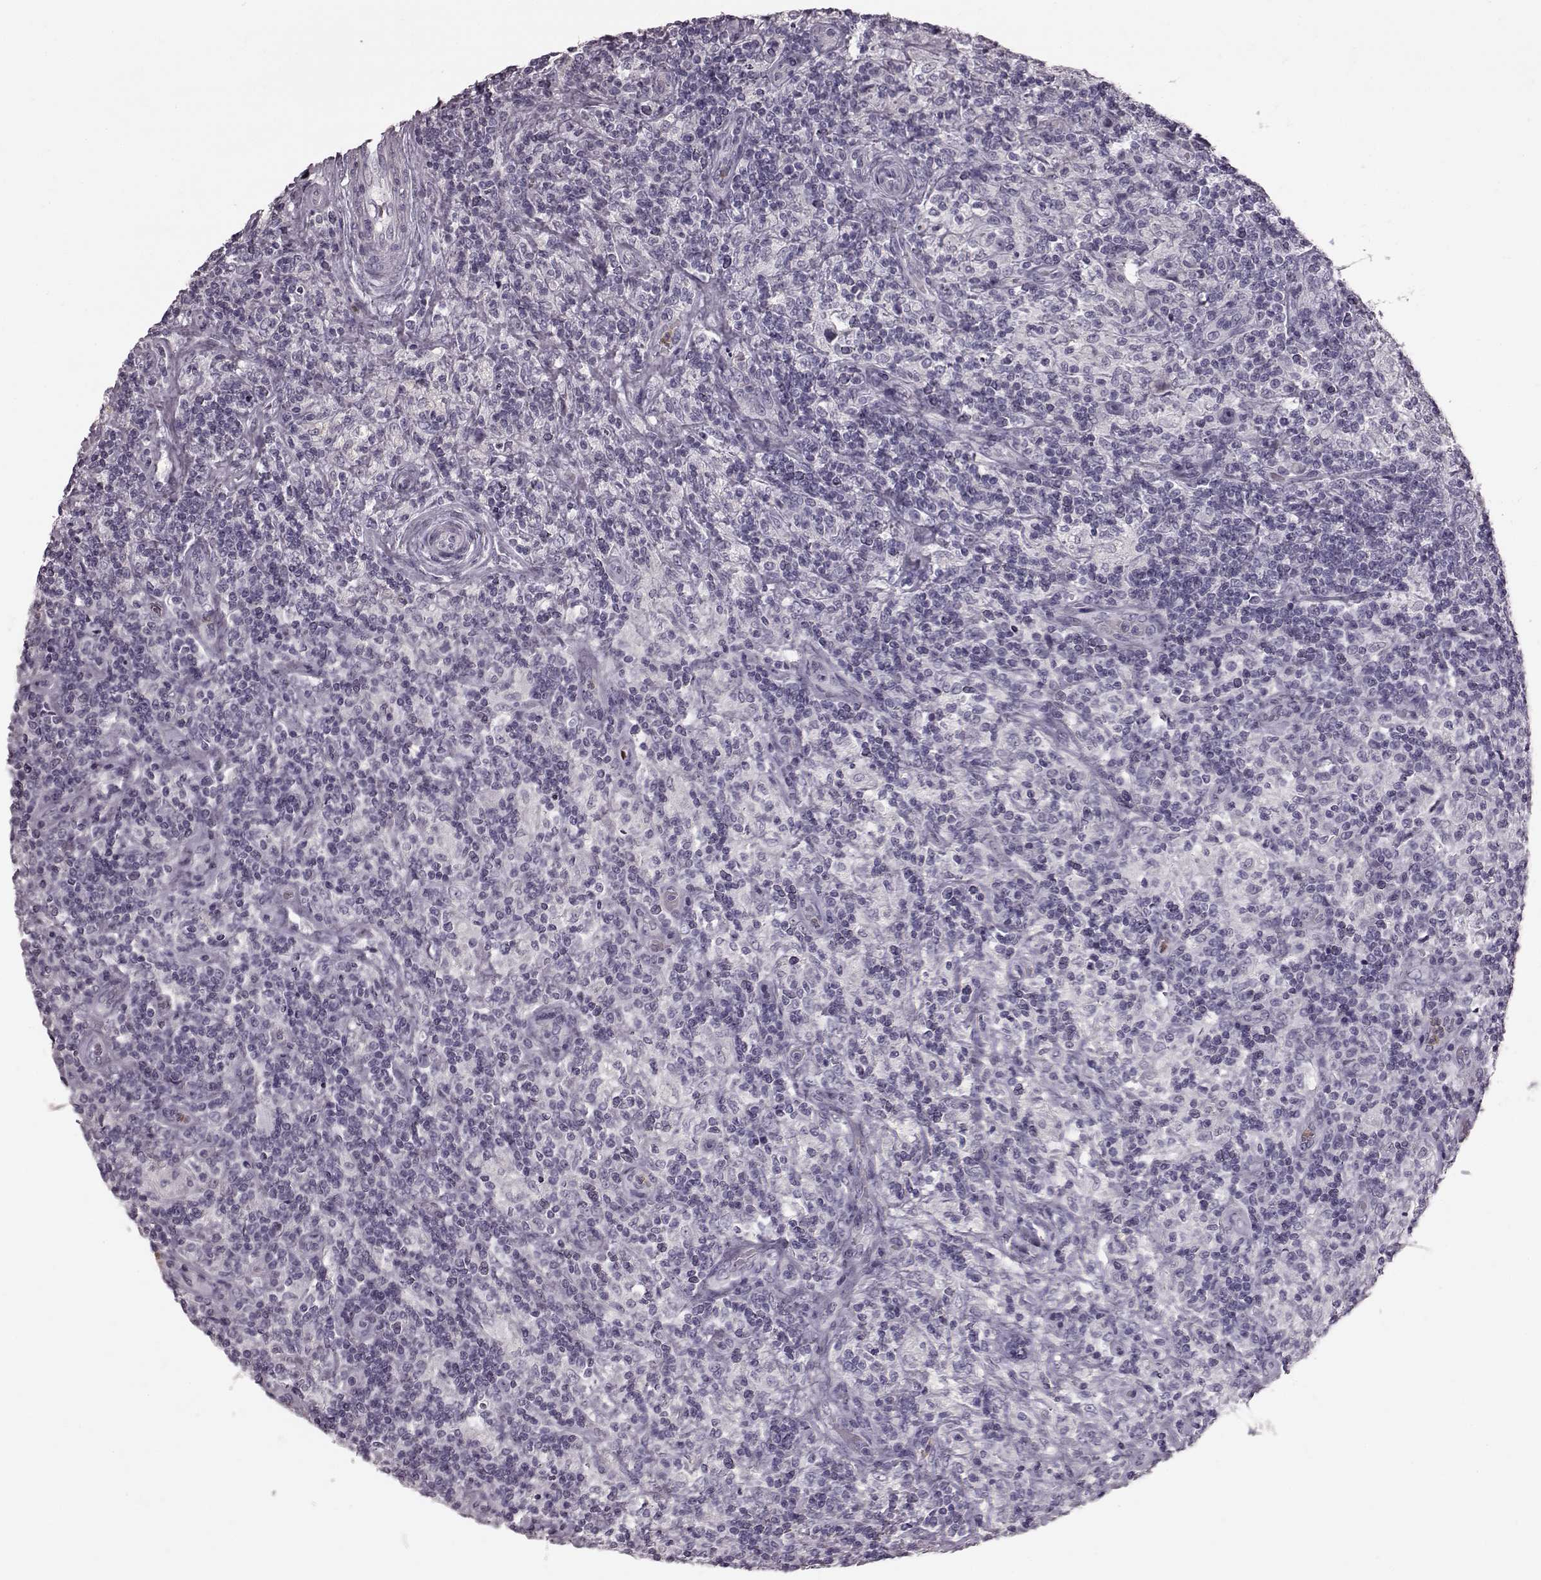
{"staining": {"intensity": "negative", "quantity": "none", "location": "none"}, "tissue": "lymphoma", "cell_type": "Tumor cells", "image_type": "cancer", "snomed": [{"axis": "morphology", "description": "Hodgkin's disease, NOS"}, {"axis": "topography", "description": "Lymph node"}], "caption": "High magnification brightfield microscopy of Hodgkin's disease stained with DAB (3,3'-diaminobenzidine) (brown) and counterstained with hematoxylin (blue): tumor cells show no significant staining.", "gene": "FUT4", "patient": {"sex": "male", "age": 70}}